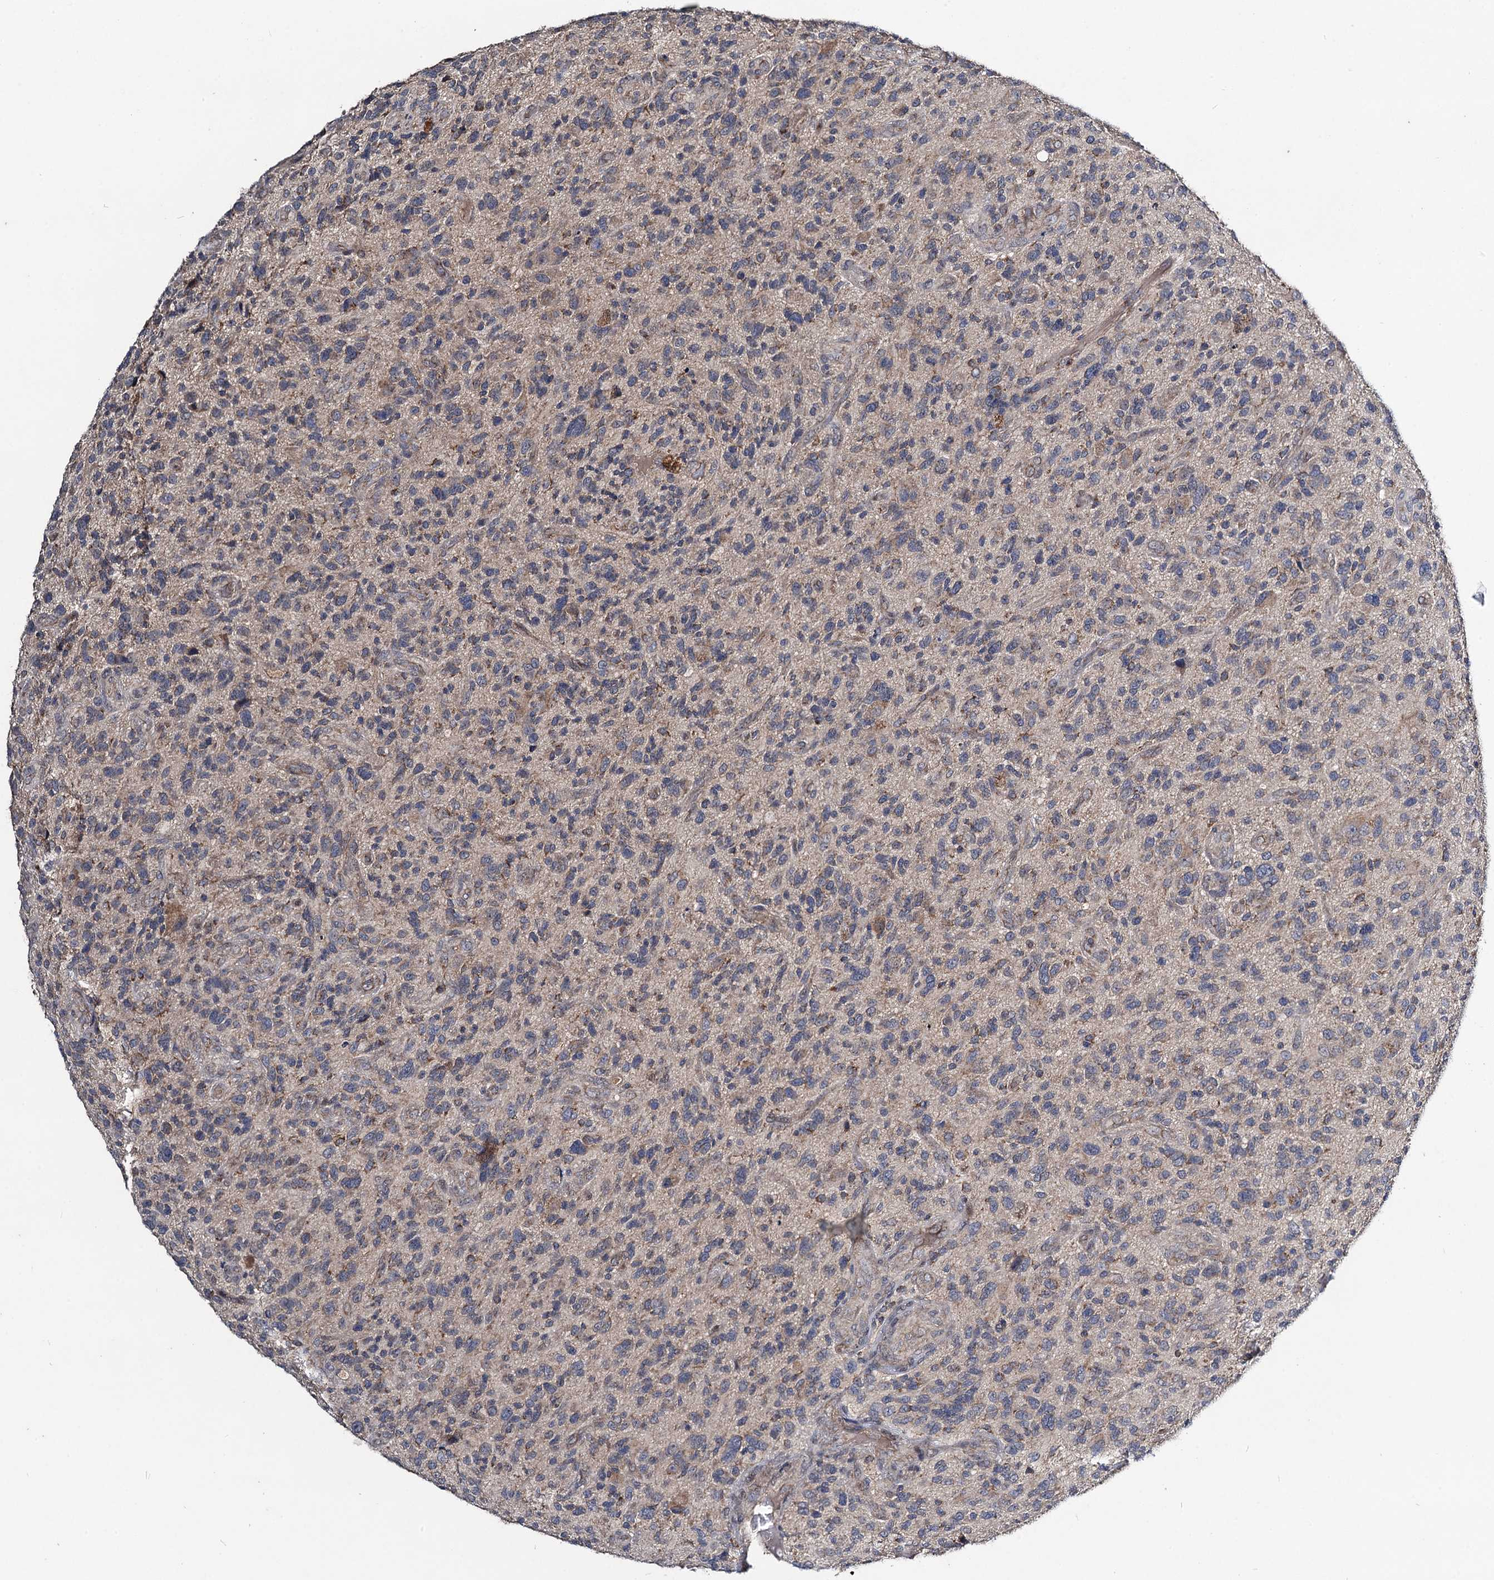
{"staining": {"intensity": "negative", "quantity": "none", "location": "none"}, "tissue": "glioma", "cell_type": "Tumor cells", "image_type": "cancer", "snomed": [{"axis": "morphology", "description": "Glioma, malignant, High grade"}, {"axis": "topography", "description": "Brain"}], "caption": "Glioma was stained to show a protein in brown. There is no significant positivity in tumor cells. (Stains: DAB immunohistochemistry (IHC) with hematoxylin counter stain, Microscopy: brightfield microscopy at high magnification).", "gene": "VPS37D", "patient": {"sex": "male", "age": 47}}